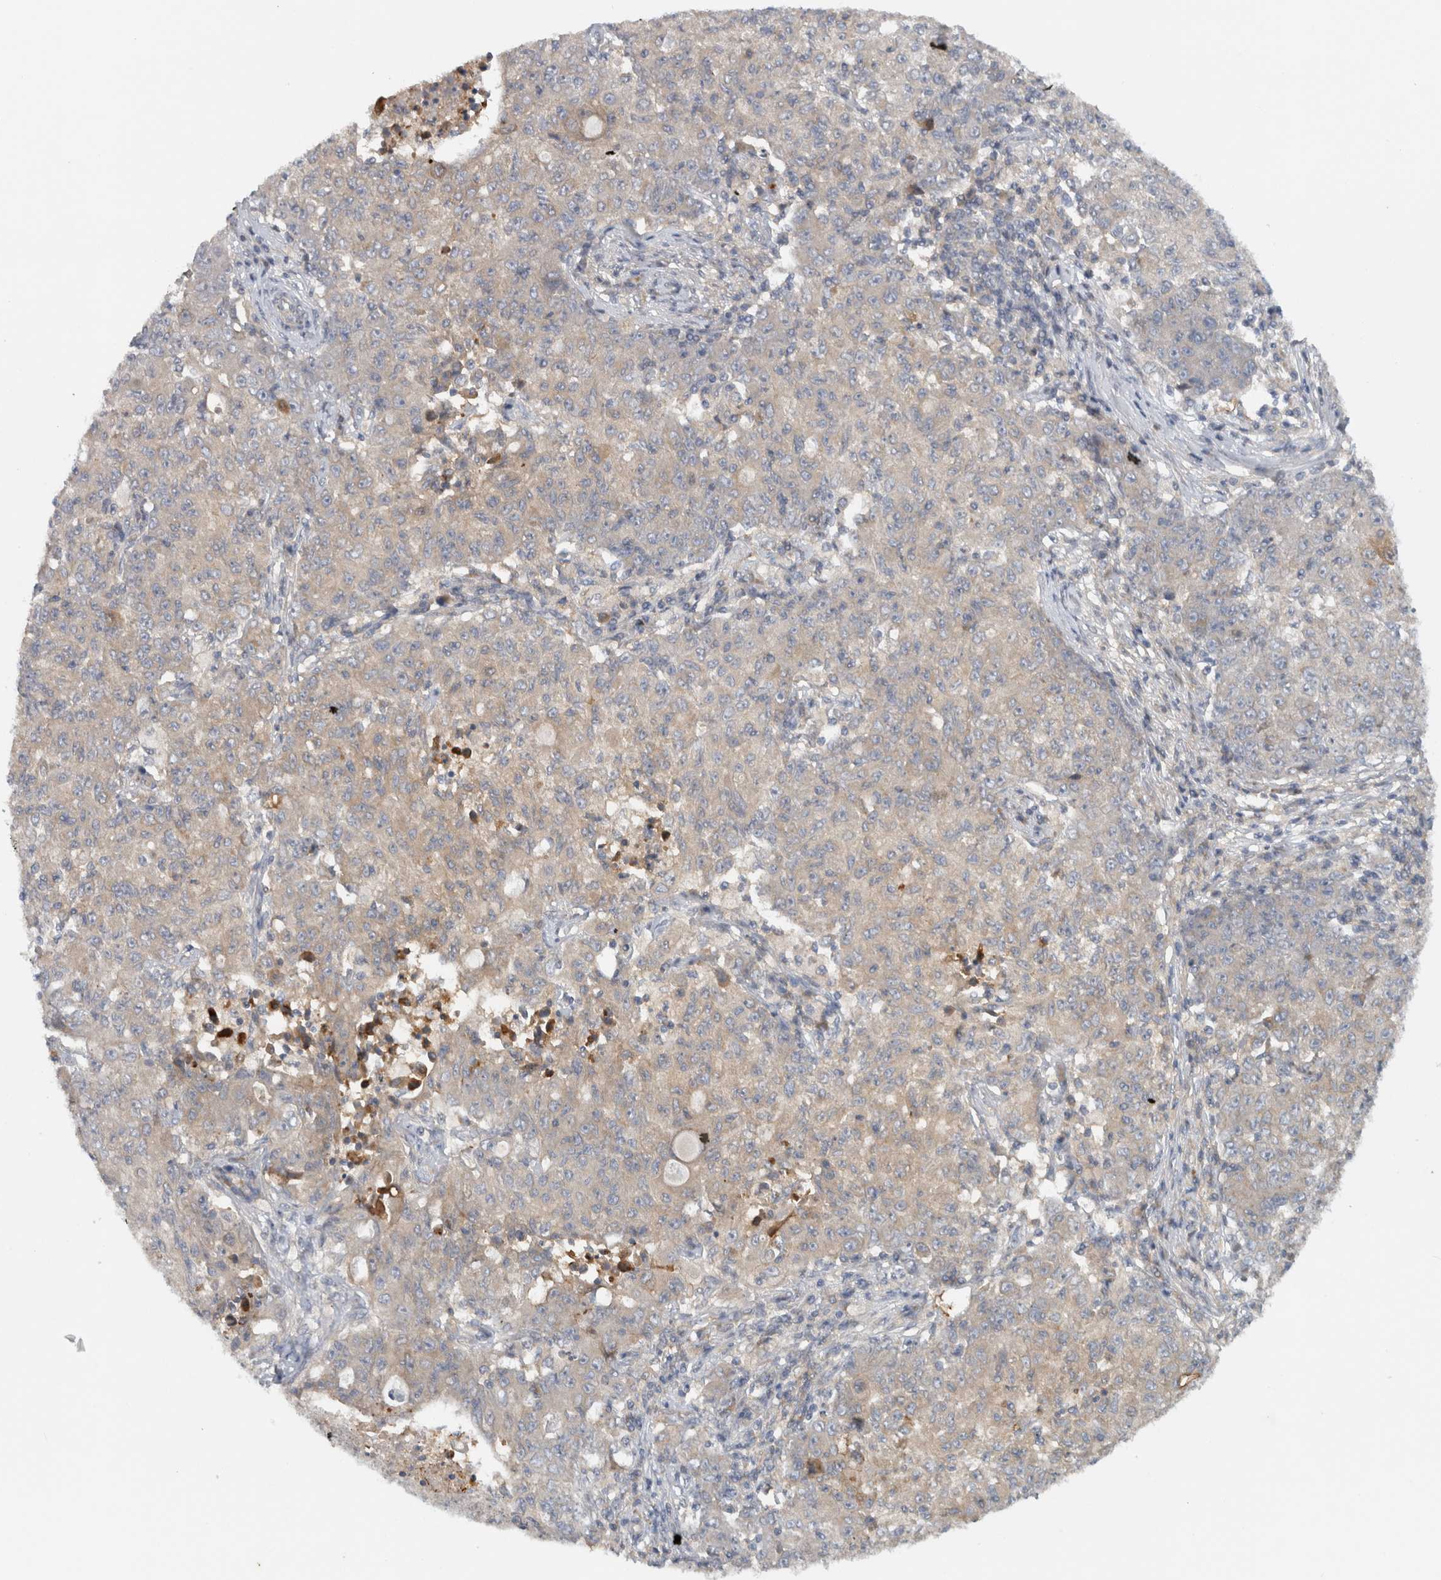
{"staining": {"intensity": "weak", "quantity": ">75%", "location": "cytoplasmic/membranous"}, "tissue": "ovarian cancer", "cell_type": "Tumor cells", "image_type": "cancer", "snomed": [{"axis": "morphology", "description": "Carcinoma, endometroid"}, {"axis": "topography", "description": "Ovary"}], "caption": "A photomicrograph of human ovarian endometroid carcinoma stained for a protein displays weak cytoplasmic/membranous brown staining in tumor cells.", "gene": "VEPH1", "patient": {"sex": "female", "age": 42}}